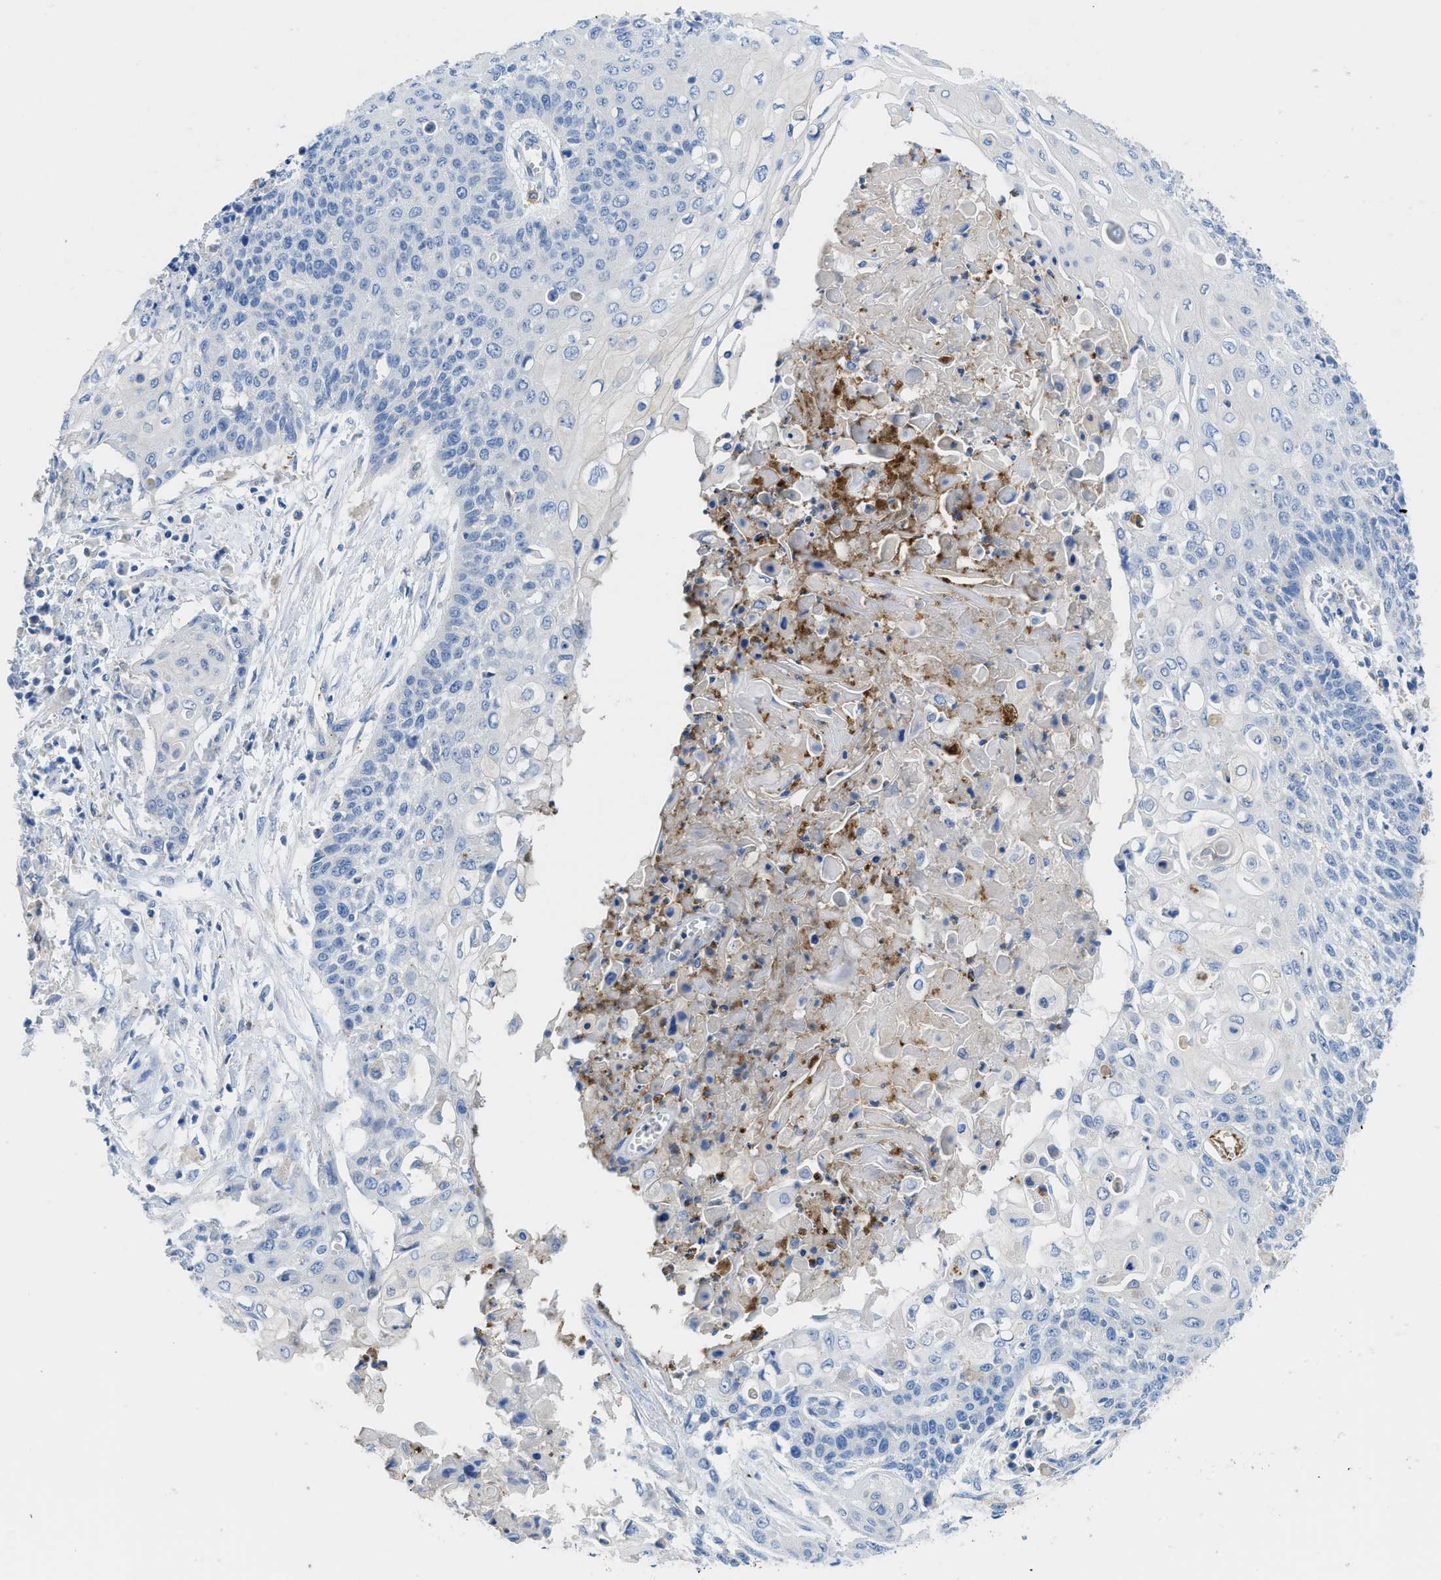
{"staining": {"intensity": "negative", "quantity": "none", "location": "none"}, "tissue": "cervical cancer", "cell_type": "Tumor cells", "image_type": "cancer", "snomed": [{"axis": "morphology", "description": "Squamous cell carcinoma, NOS"}, {"axis": "topography", "description": "Cervix"}], "caption": "This is an immunohistochemistry (IHC) micrograph of human cervical squamous cell carcinoma. There is no positivity in tumor cells.", "gene": "NEB", "patient": {"sex": "female", "age": 39}}